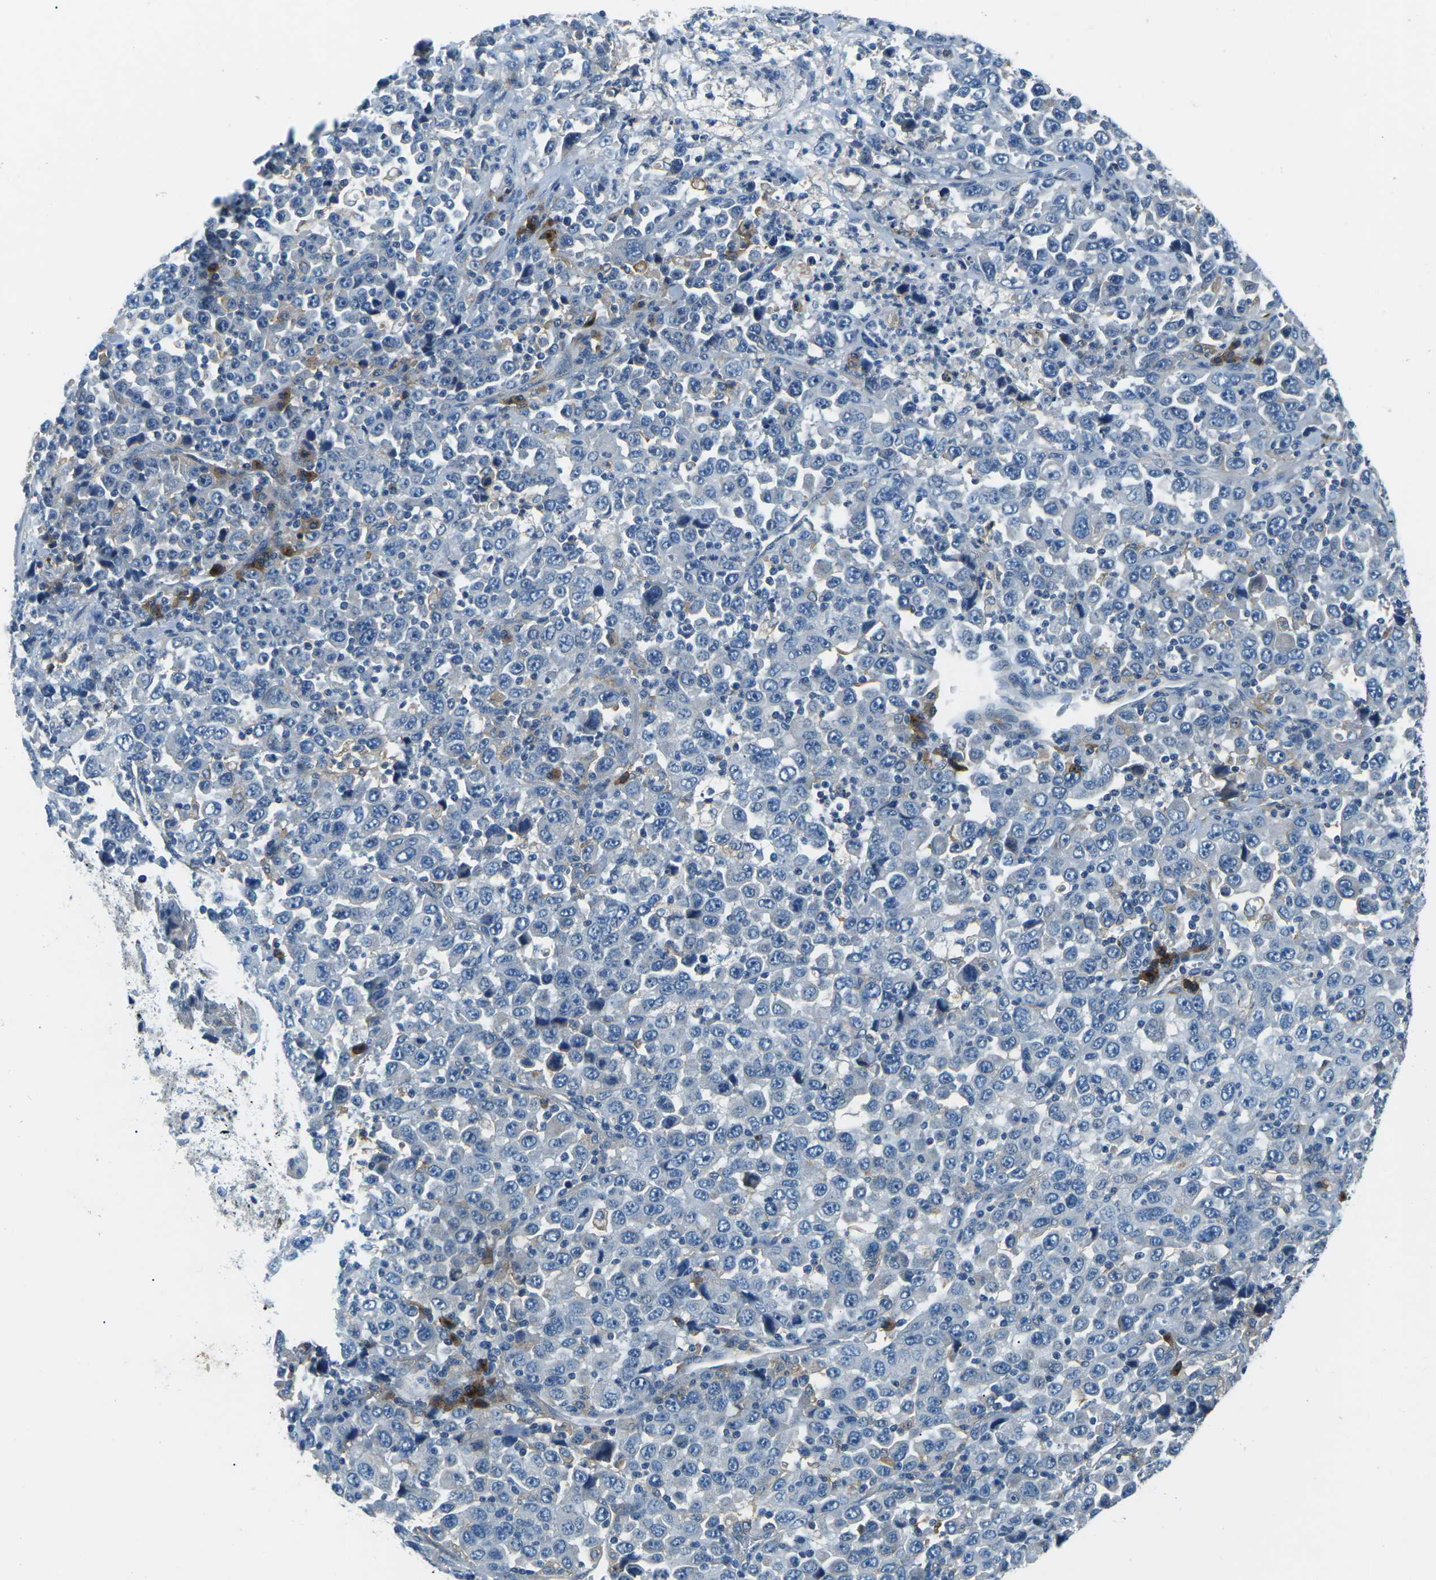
{"staining": {"intensity": "negative", "quantity": "none", "location": "none"}, "tissue": "stomach cancer", "cell_type": "Tumor cells", "image_type": "cancer", "snomed": [{"axis": "morphology", "description": "Normal tissue, NOS"}, {"axis": "morphology", "description": "Adenocarcinoma, NOS"}, {"axis": "topography", "description": "Stomach, upper"}, {"axis": "topography", "description": "Stomach"}], "caption": "IHC histopathology image of stomach cancer stained for a protein (brown), which reveals no positivity in tumor cells.", "gene": "CD1D", "patient": {"sex": "male", "age": 59}}